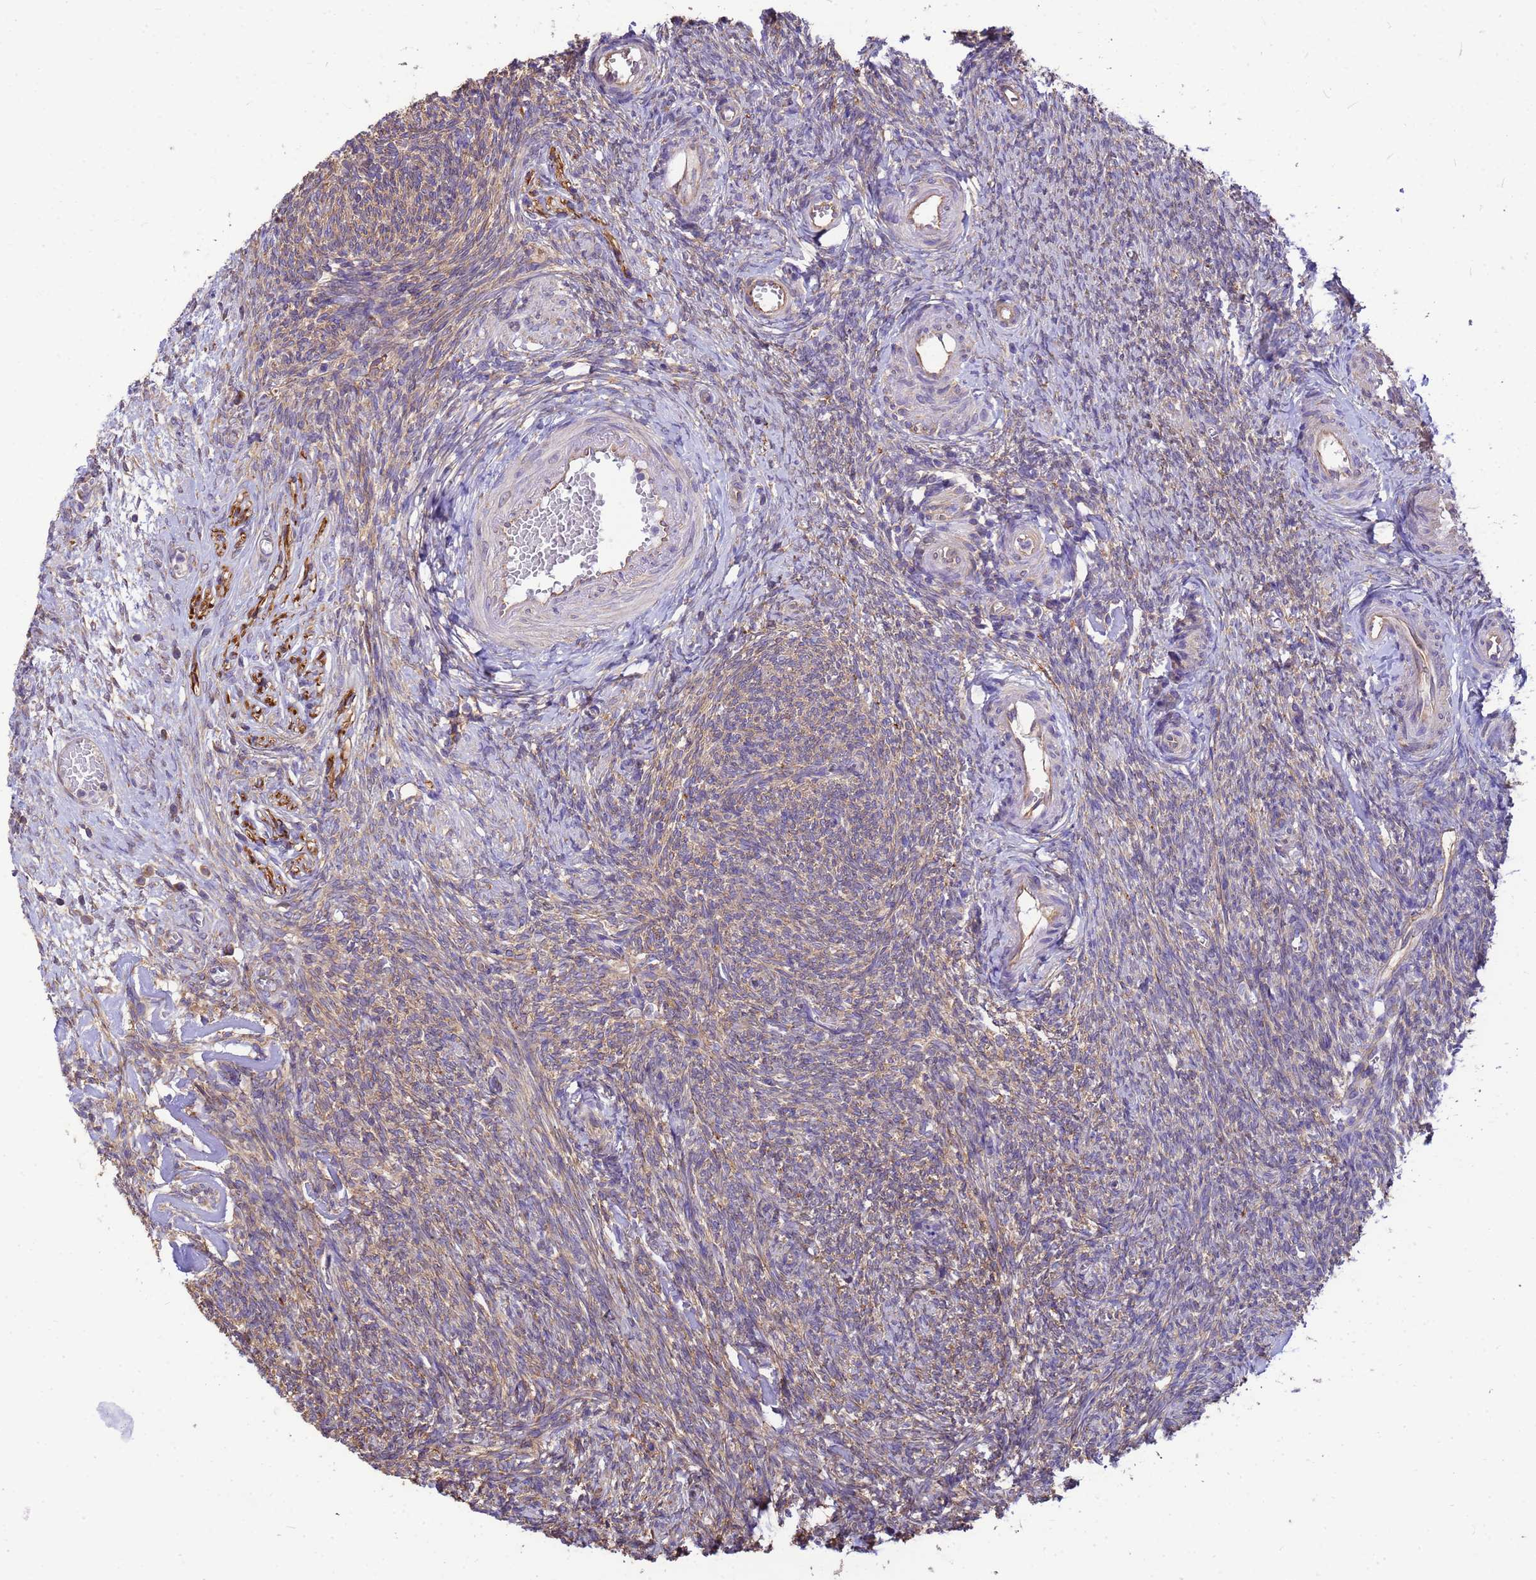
{"staining": {"intensity": "weak", "quantity": ">75%", "location": "cytoplasmic/membranous"}, "tissue": "ovary", "cell_type": "Ovarian stroma cells", "image_type": "normal", "snomed": [{"axis": "morphology", "description": "Normal tissue, NOS"}, {"axis": "topography", "description": "Ovary"}], "caption": "Ovary stained with immunohistochemistry (IHC) reveals weak cytoplasmic/membranous positivity in approximately >75% of ovarian stroma cells.", "gene": "ENSG00000198211", "patient": {"sex": "female", "age": 44}}